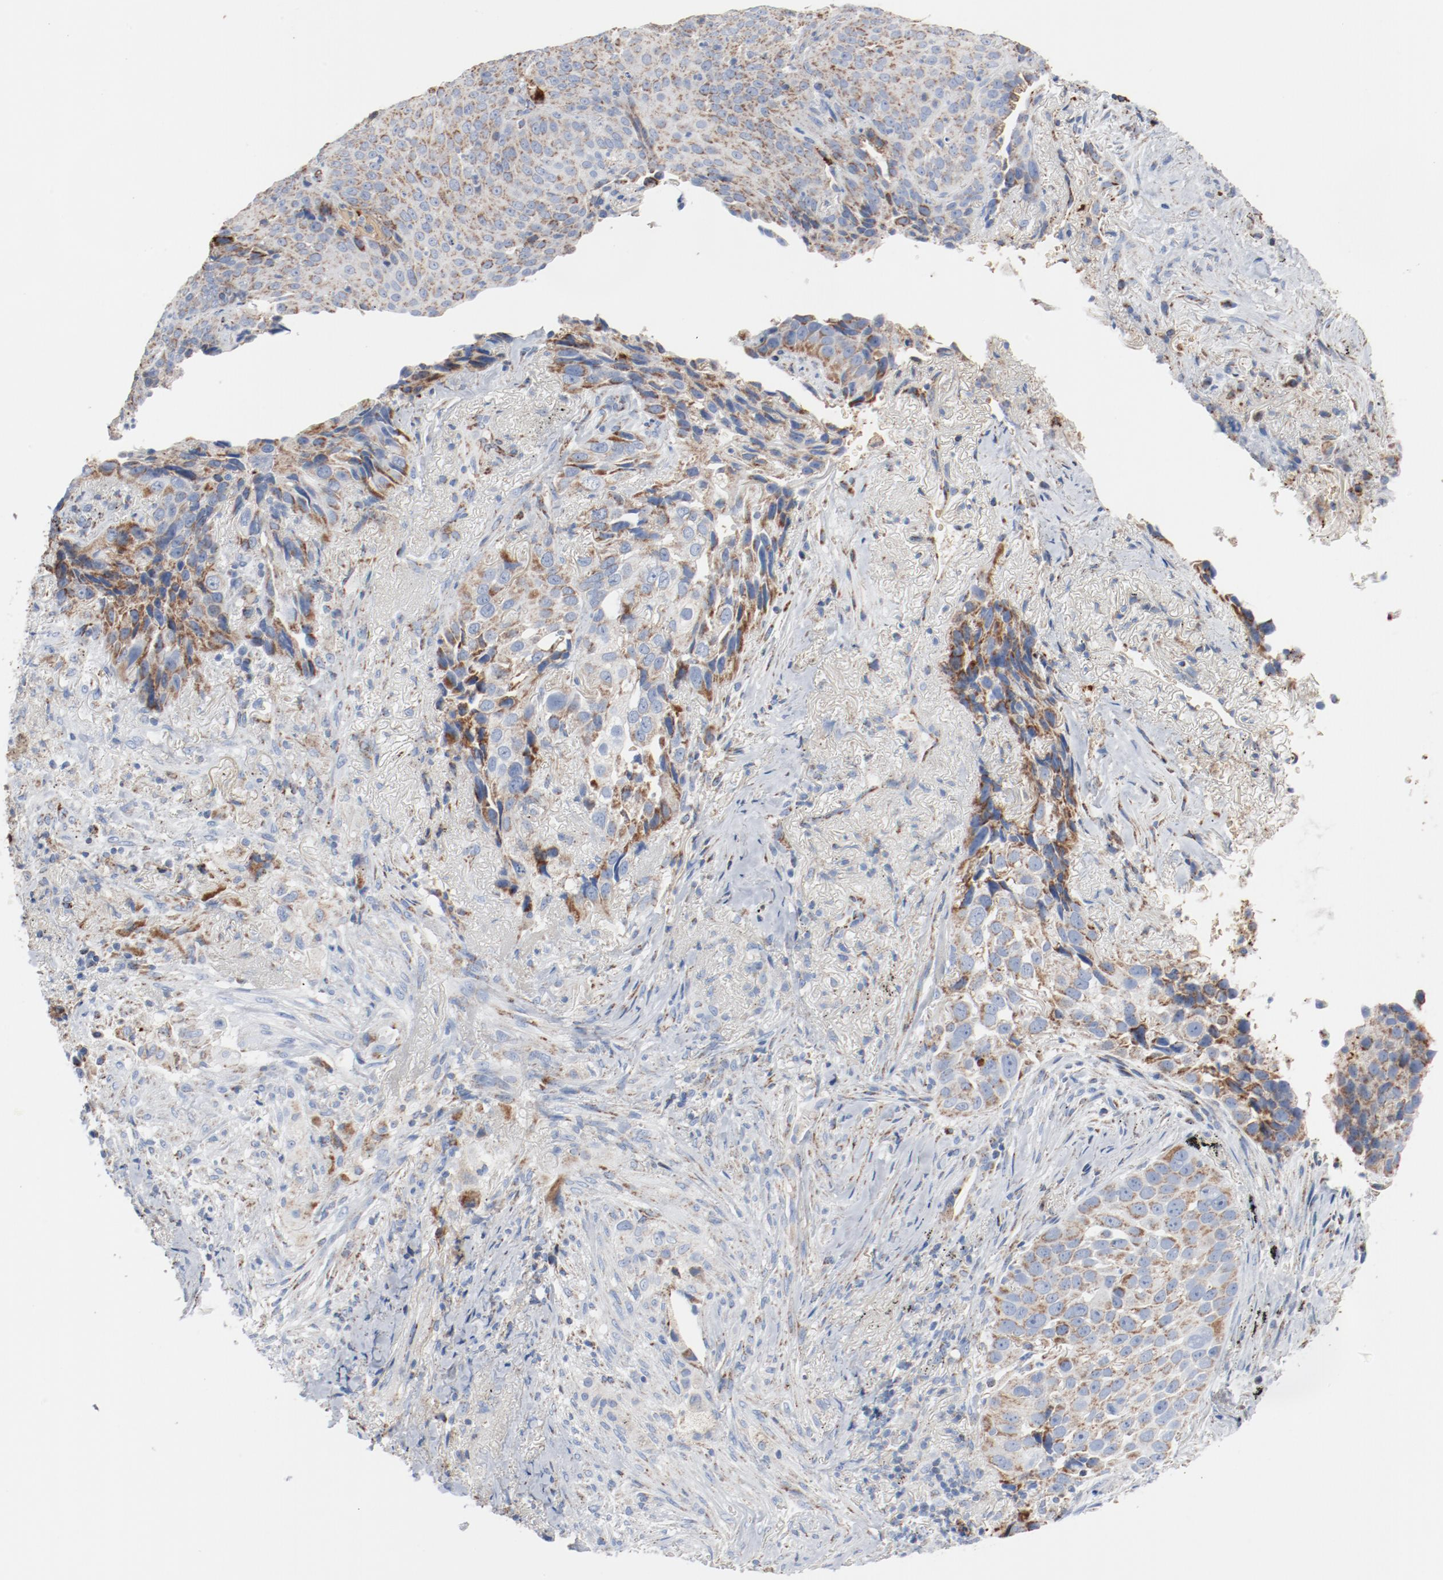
{"staining": {"intensity": "weak", "quantity": "25%-75%", "location": "cytoplasmic/membranous"}, "tissue": "lung cancer", "cell_type": "Tumor cells", "image_type": "cancer", "snomed": [{"axis": "morphology", "description": "Squamous cell carcinoma, NOS"}, {"axis": "topography", "description": "Lung"}], "caption": "Tumor cells exhibit low levels of weak cytoplasmic/membranous expression in approximately 25%-75% of cells in squamous cell carcinoma (lung). The staining is performed using DAB (3,3'-diaminobenzidine) brown chromogen to label protein expression. The nuclei are counter-stained blue using hematoxylin.", "gene": "NDUFB8", "patient": {"sex": "male", "age": 54}}